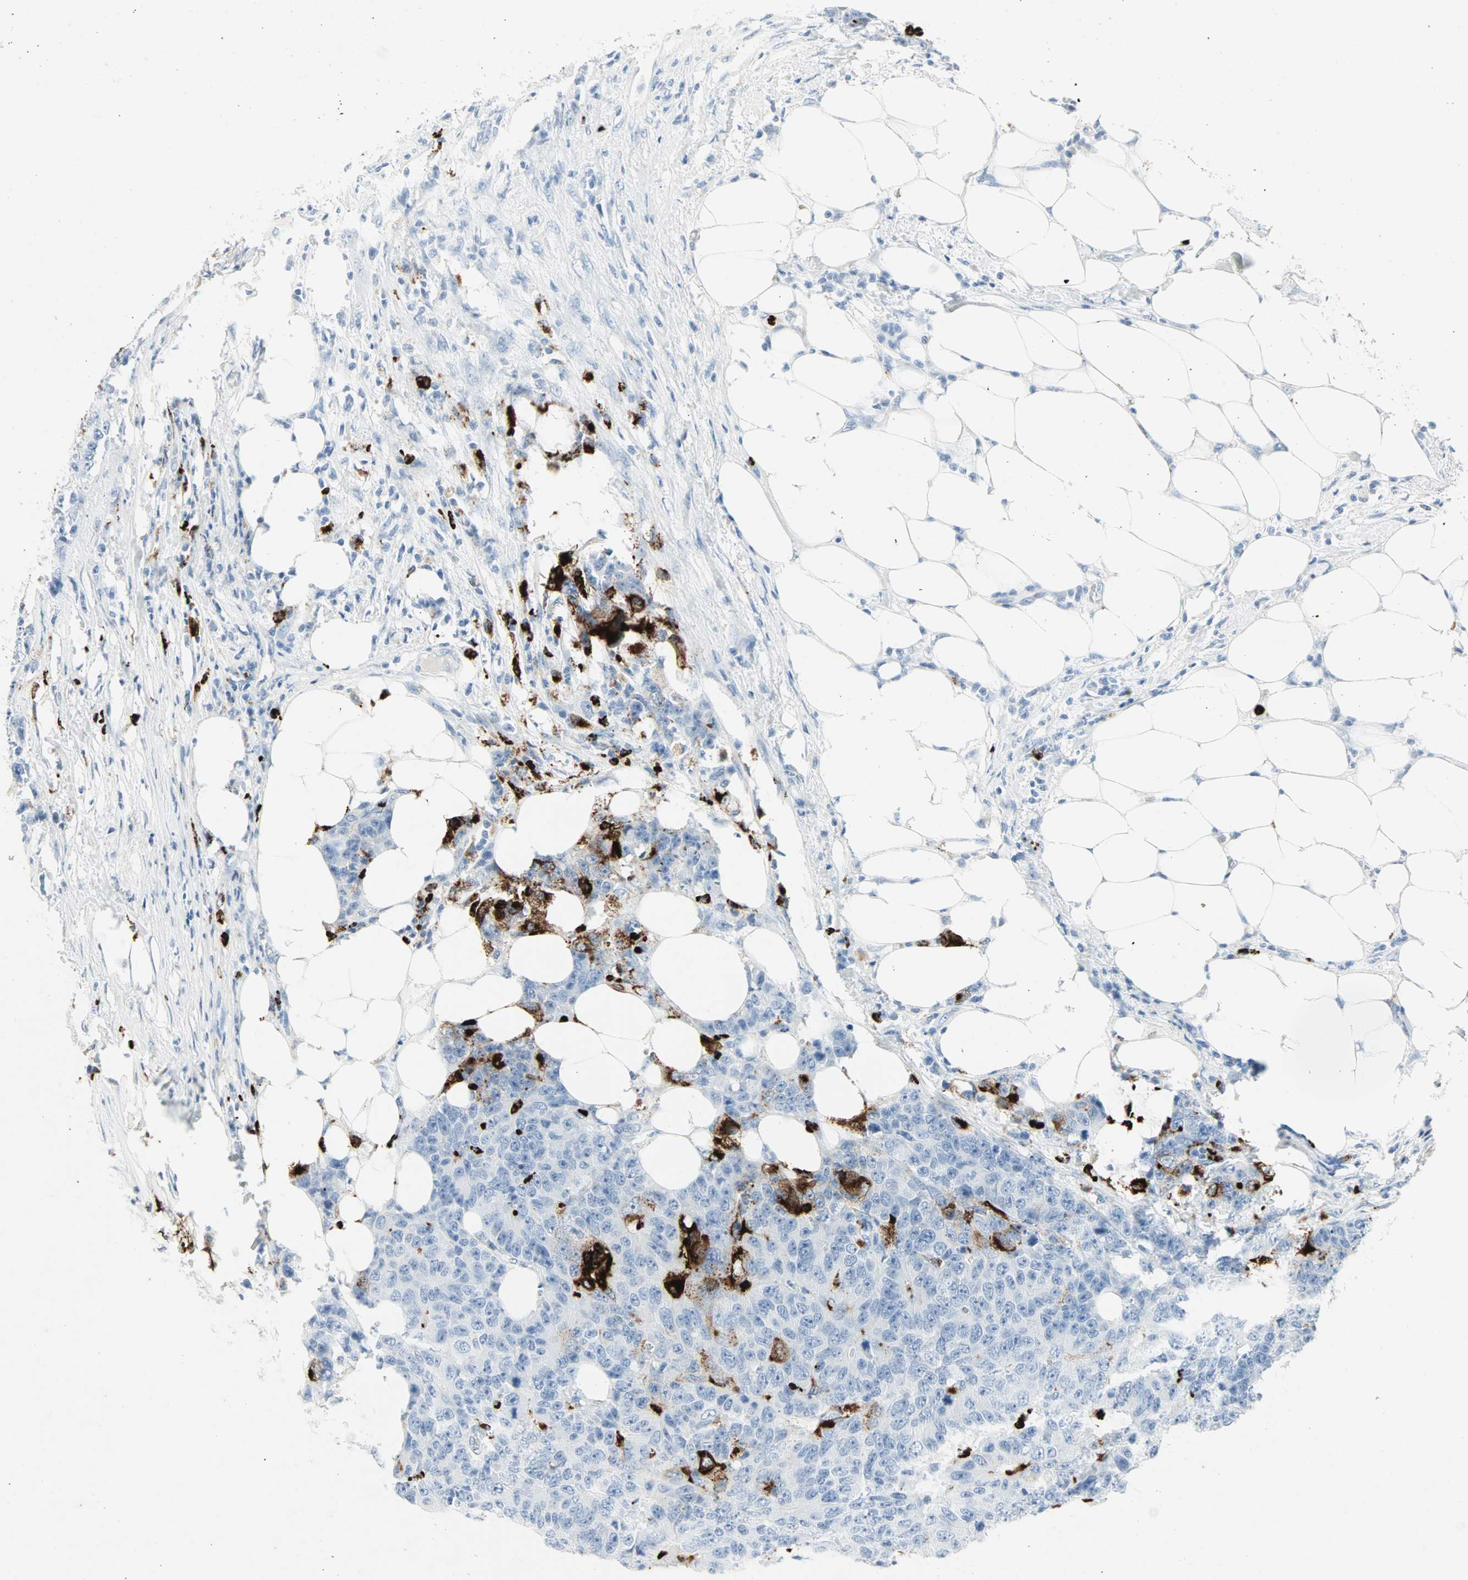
{"staining": {"intensity": "negative", "quantity": "none", "location": "none"}, "tissue": "colorectal cancer", "cell_type": "Tumor cells", "image_type": "cancer", "snomed": [{"axis": "morphology", "description": "Adenocarcinoma, NOS"}, {"axis": "topography", "description": "Colon"}], "caption": "Tumor cells are negative for protein expression in human colorectal cancer. The staining is performed using DAB (3,3'-diaminobenzidine) brown chromogen with nuclei counter-stained in using hematoxylin.", "gene": "CEACAM6", "patient": {"sex": "female", "age": 86}}